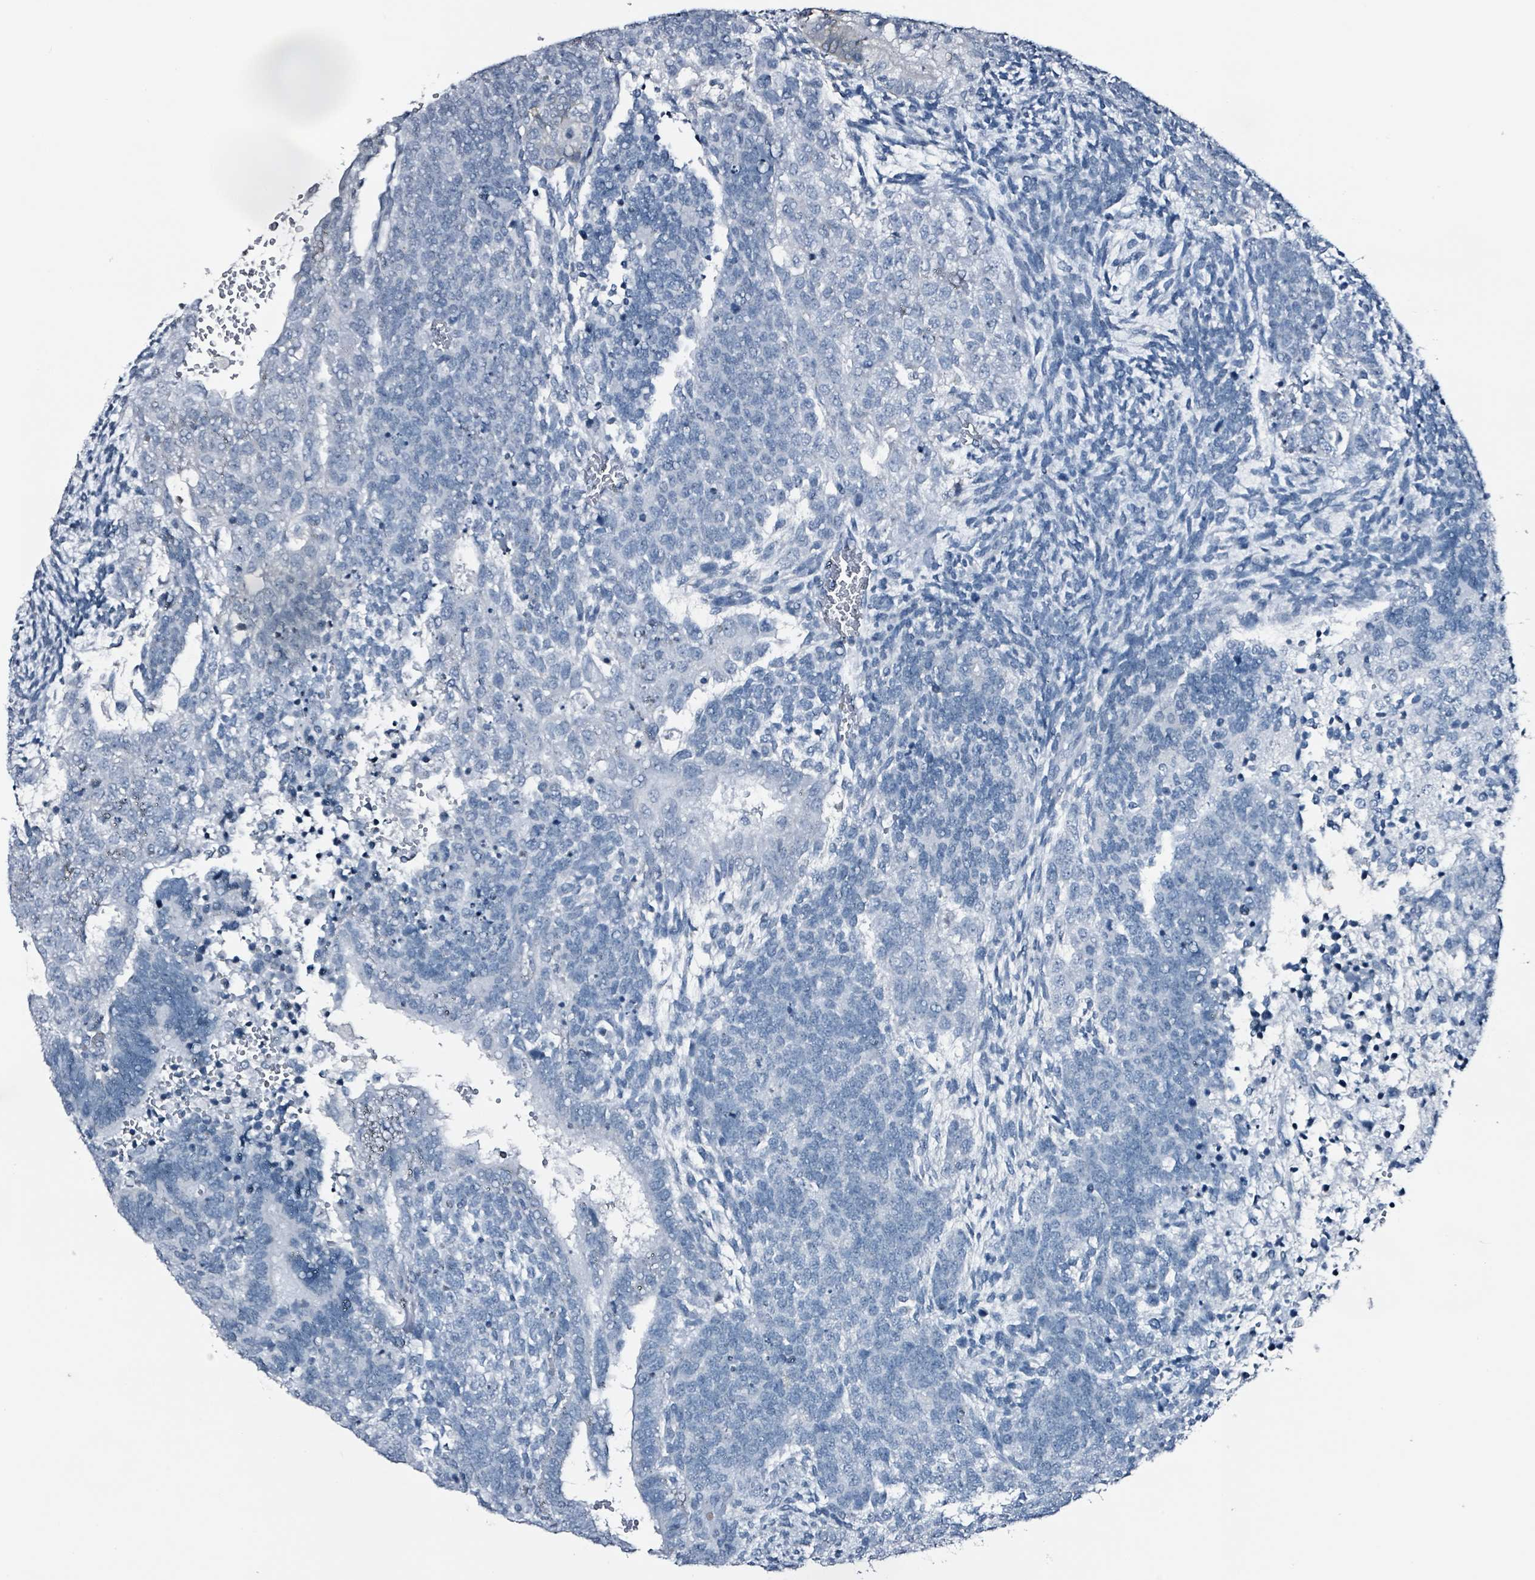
{"staining": {"intensity": "negative", "quantity": "none", "location": "none"}, "tissue": "testis cancer", "cell_type": "Tumor cells", "image_type": "cancer", "snomed": [{"axis": "morphology", "description": "Carcinoma, Embryonal, NOS"}, {"axis": "topography", "description": "Testis"}], "caption": "Immunohistochemistry photomicrograph of testis cancer (embryonal carcinoma) stained for a protein (brown), which reveals no positivity in tumor cells. (Brightfield microscopy of DAB (3,3'-diaminobenzidine) immunohistochemistry (IHC) at high magnification).", "gene": "CA9", "patient": {"sex": "male", "age": 23}}